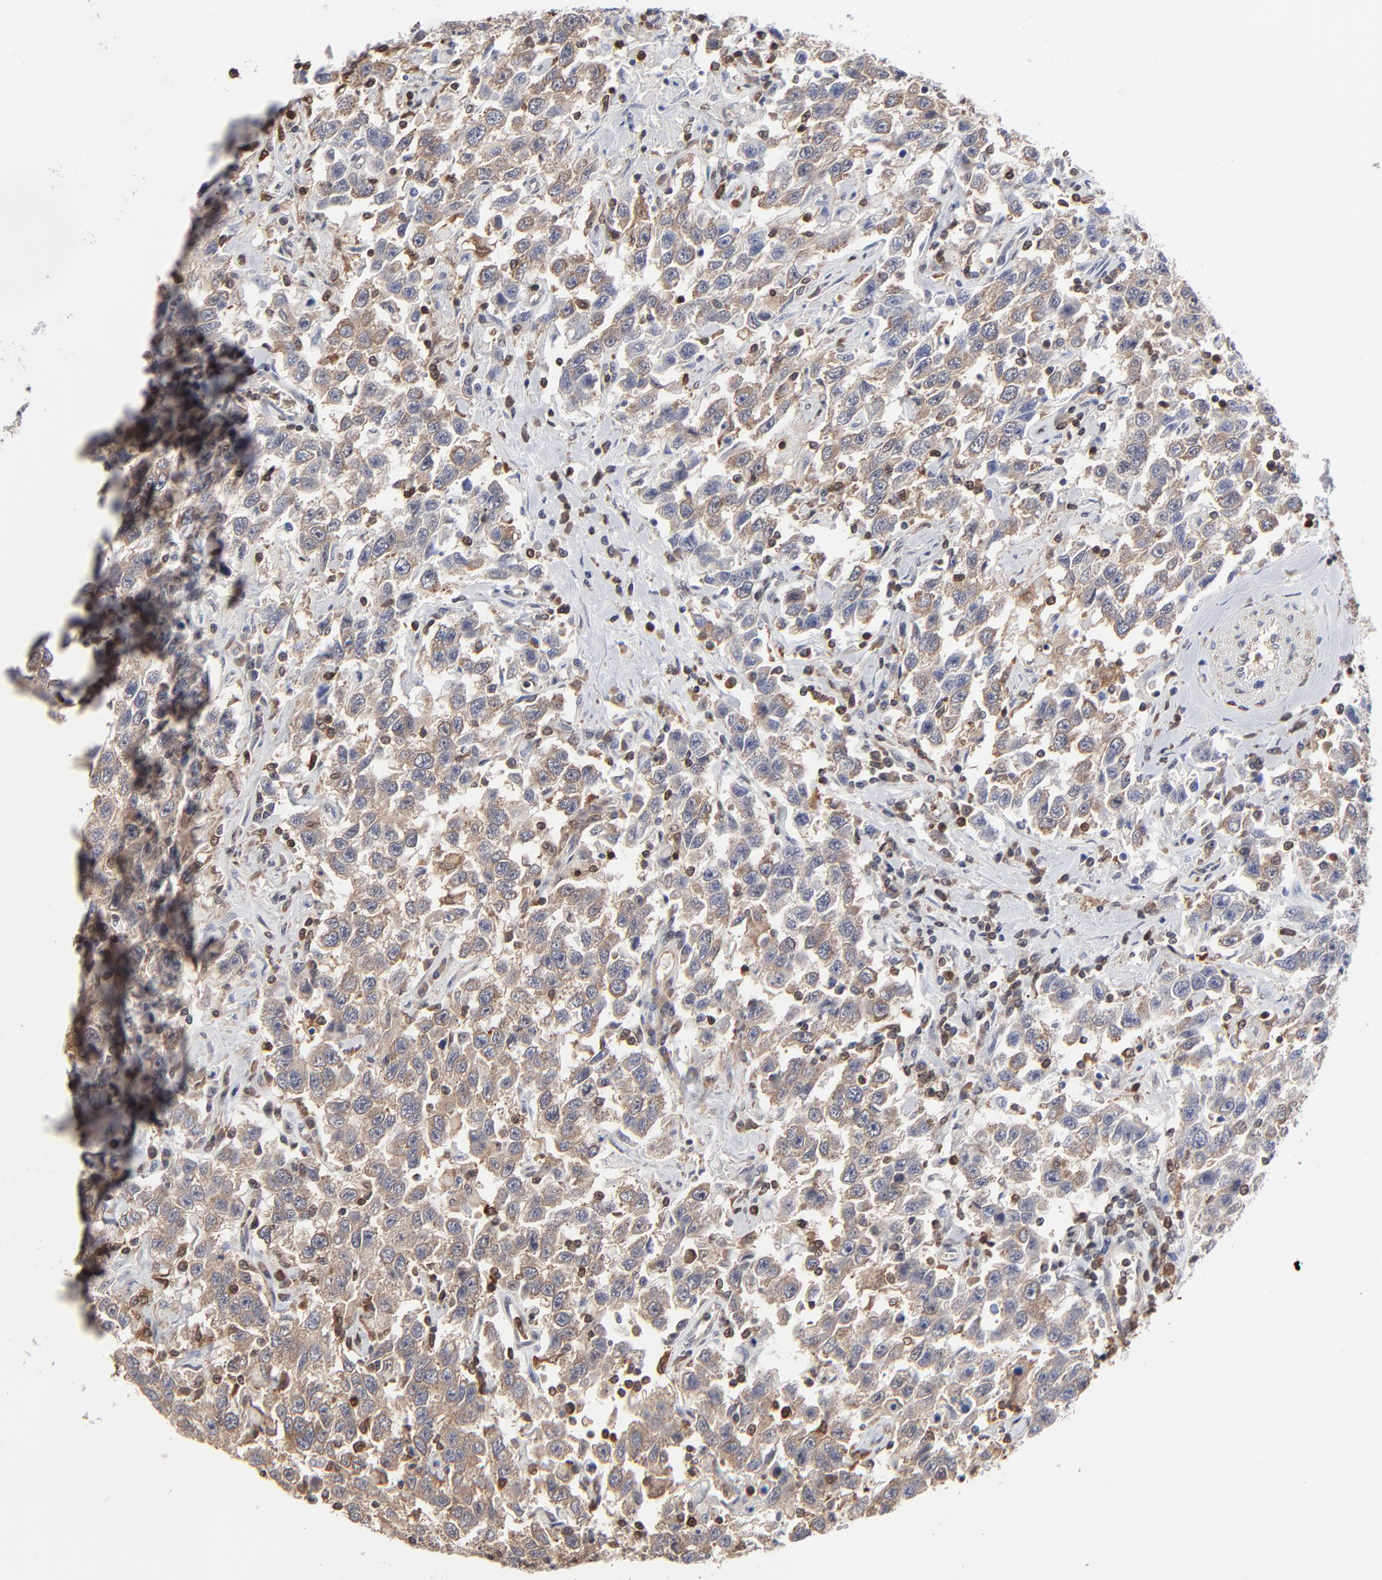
{"staining": {"intensity": "moderate", "quantity": ">75%", "location": "cytoplasmic/membranous"}, "tissue": "testis cancer", "cell_type": "Tumor cells", "image_type": "cancer", "snomed": [{"axis": "morphology", "description": "Seminoma, NOS"}, {"axis": "topography", "description": "Testis"}], "caption": "Seminoma (testis) stained for a protein reveals moderate cytoplasmic/membranous positivity in tumor cells. Immunohistochemistry (ihc) stains the protein in brown and the nuclei are stained blue.", "gene": "MAP2K1", "patient": {"sex": "male", "age": 41}}